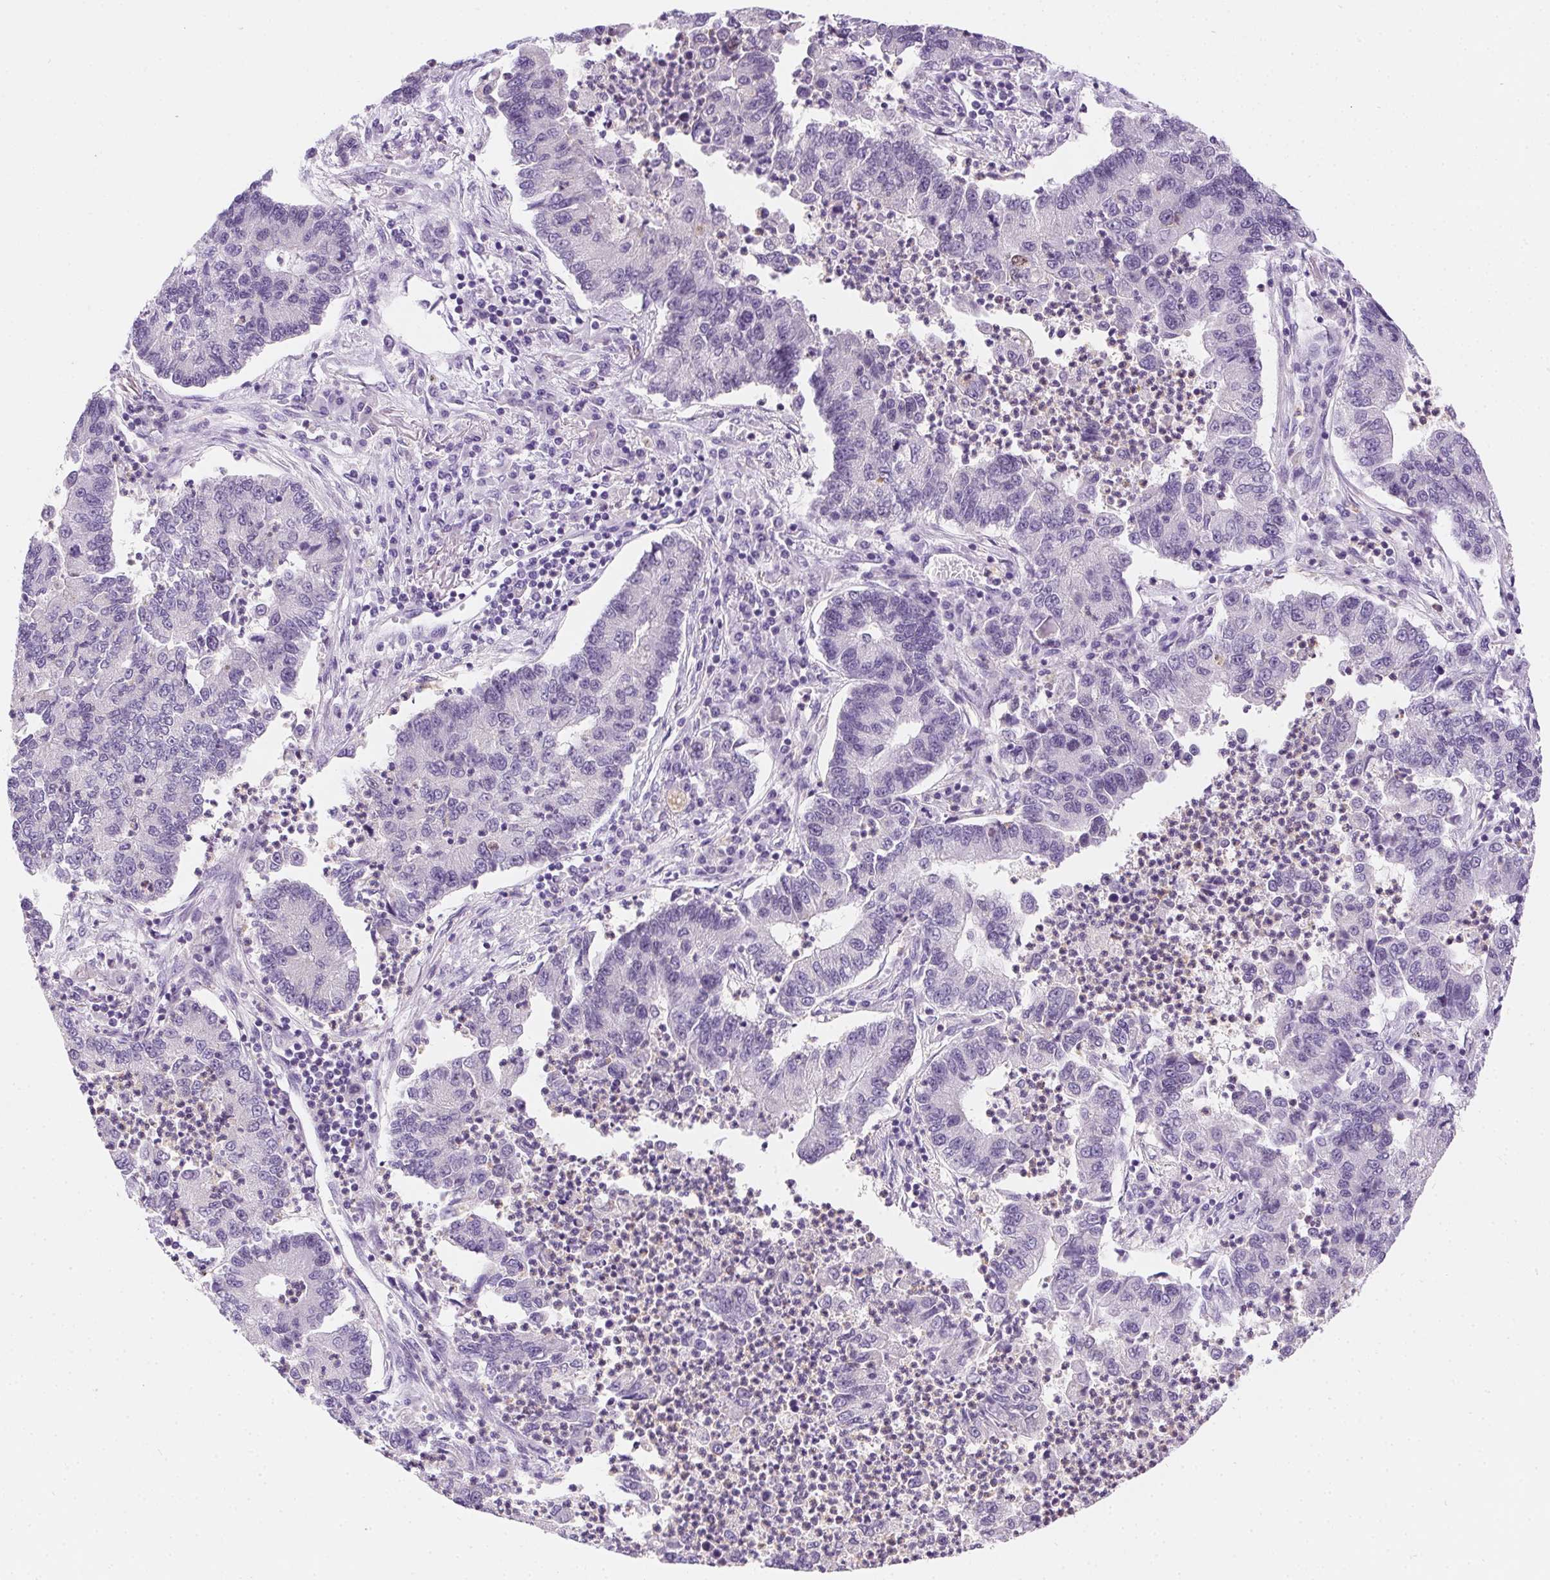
{"staining": {"intensity": "negative", "quantity": "none", "location": "none"}, "tissue": "lung cancer", "cell_type": "Tumor cells", "image_type": "cancer", "snomed": [{"axis": "morphology", "description": "Adenocarcinoma, NOS"}, {"axis": "topography", "description": "Lung"}], "caption": "This is a histopathology image of IHC staining of lung adenocarcinoma, which shows no expression in tumor cells. (Stains: DAB IHC with hematoxylin counter stain, Microscopy: brightfield microscopy at high magnification).", "gene": "SSTR4", "patient": {"sex": "female", "age": 57}}